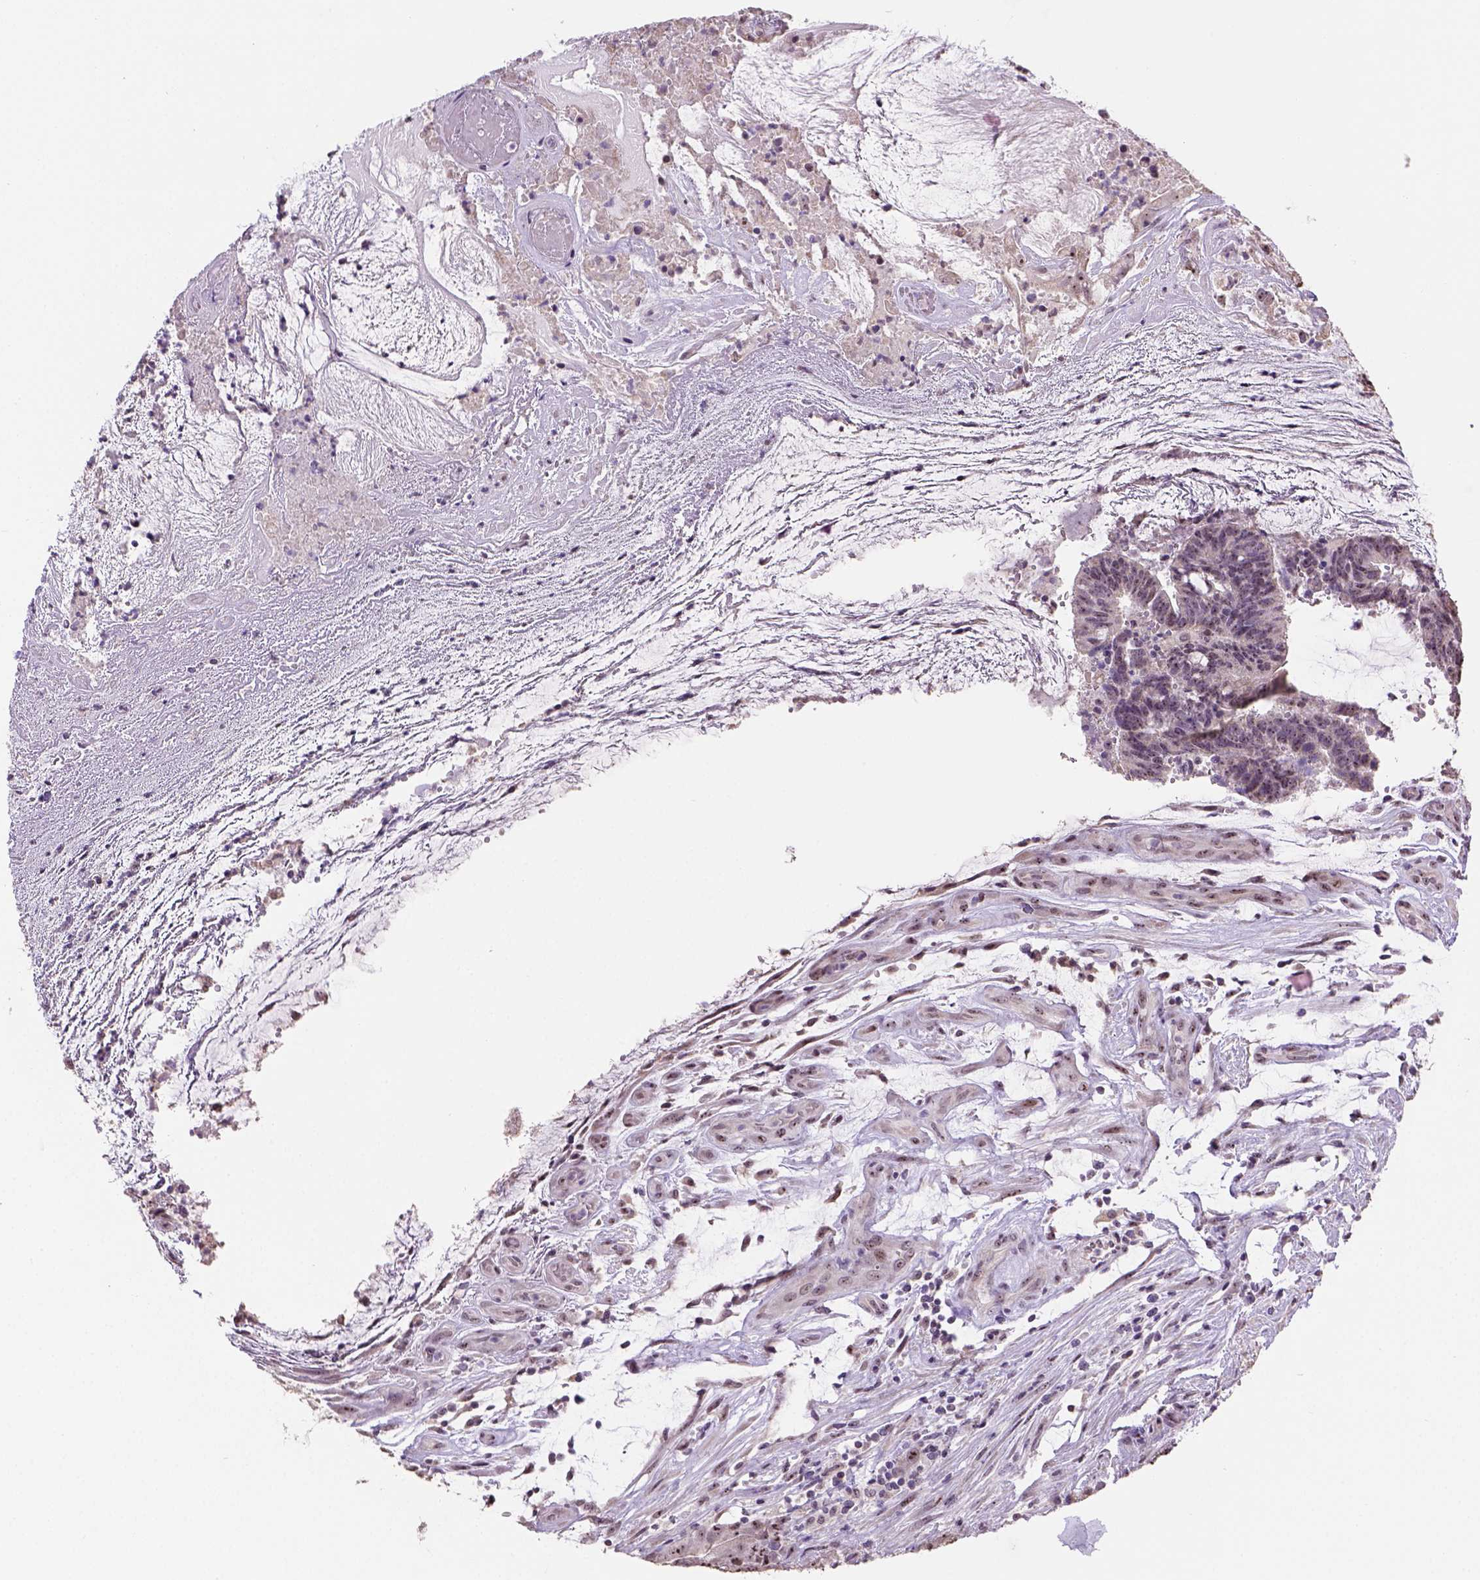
{"staining": {"intensity": "strong", "quantity": ">75%", "location": "nuclear"}, "tissue": "colorectal cancer", "cell_type": "Tumor cells", "image_type": "cancer", "snomed": [{"axis": "morphology", "description": "Adenocarcinoma, NOS"}, {"axis": "topography", "description": "Colon"}], "caption": "Immunohistochemistry (IHC) (DAB) staining of human colorectal cancer (adenocarcinoma) displays strong nuclear protein positivity in approximately >75% of tumor cells.", "gene": "DDX50", "patient": {"sex": "female", "age": 43}}